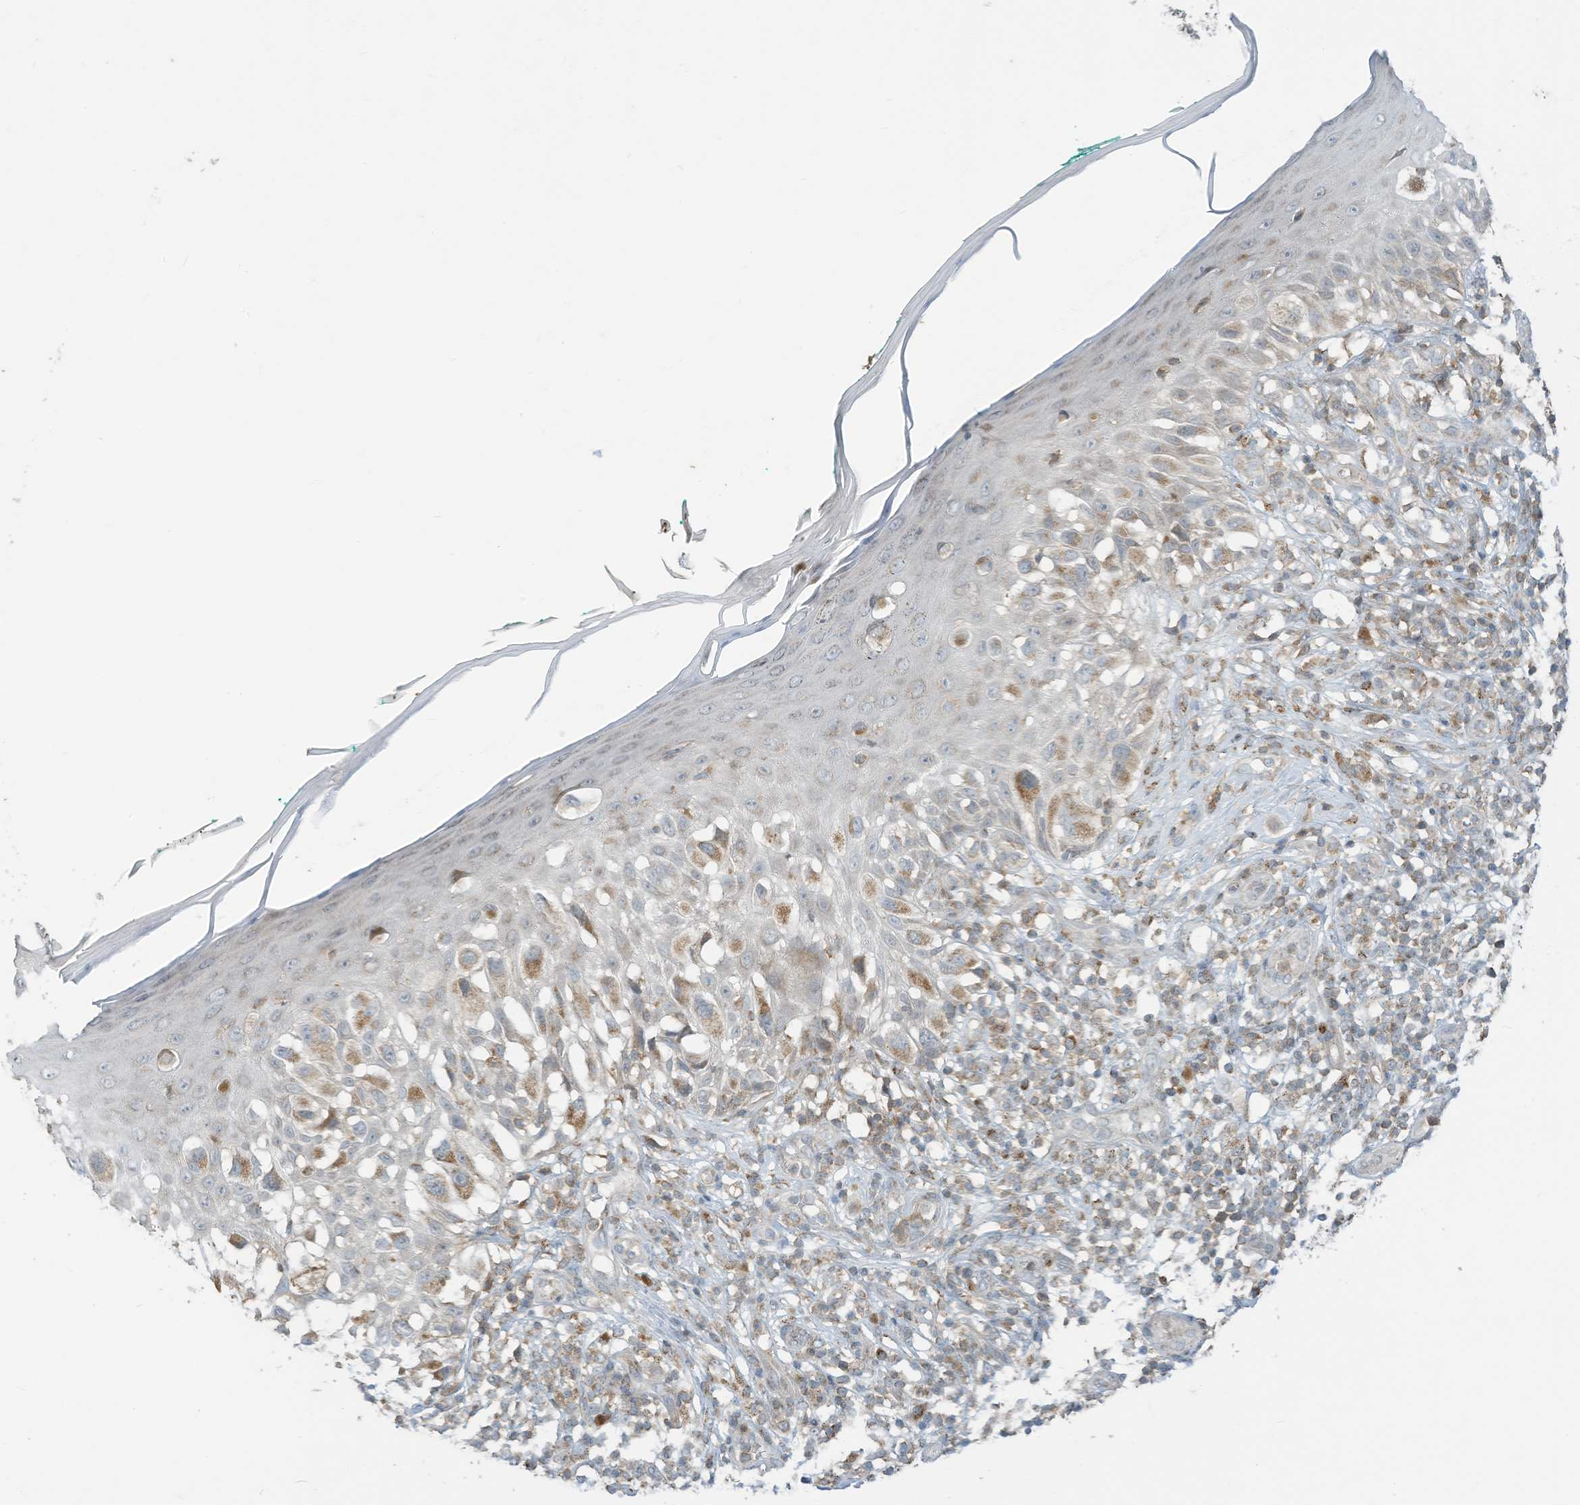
{"staining": {"intensity": "moderate", "quantity": "25%-75%", "location": "cytoplasmic/membranous"}, "tissue": "melanoma", "cell_type": "Tumor cells", "image_type": "cancer", "snomed": [{"axis": "morphology", "description": "Malignant melanoma, NOS"}, {"axis": "topography", "description": "Skin"}], "caption": "Immunohistochemical staining of human malignant melanoma shows moderate cytoplasmic/membranous protein staining in about 25%-75% of tumor cells.", "gene": "PARVG", "patient": {"sex": "female", "age": 81}}